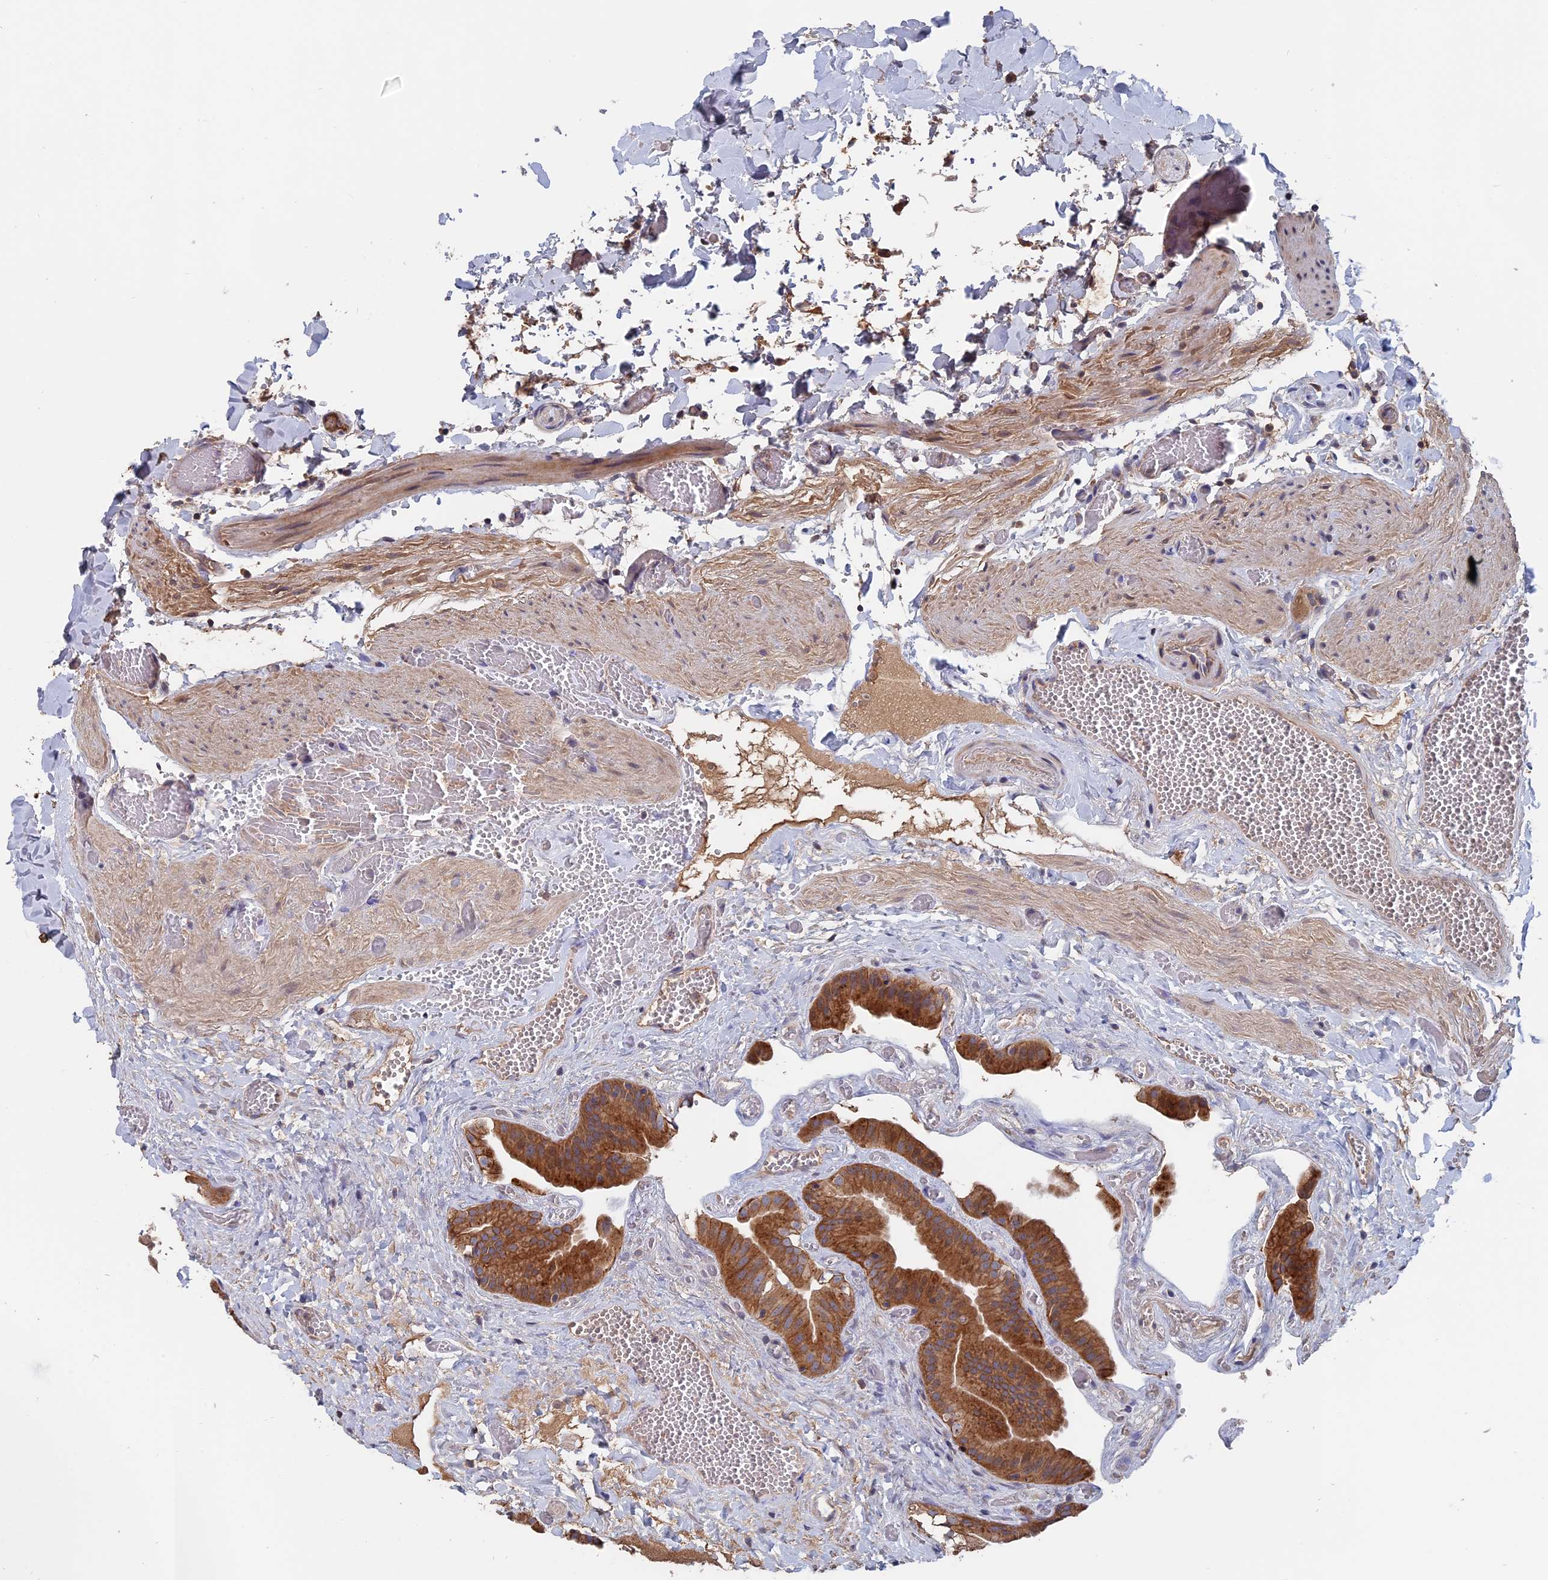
{"staining": {"intensity": "moderate", "quantity": ">75%", "location": "cytoplasmic/membranous"}, "tissue": "gallbladder", "cell_type": "Glandular cells", "image_type": "normal", "snomed": [{"axis": "morphology", "description": "Normal tissue, NOS"}, {"axis": "topography", "description": "Gallbladder"}], "caption": "Protein staining of benign gallbladder demonstrates moderate cytoplasmic/membranous expression in approximately >75% of glandular cells.", "gene": "SLC33A1", "patient": {"sex": "female", "age": 64}}